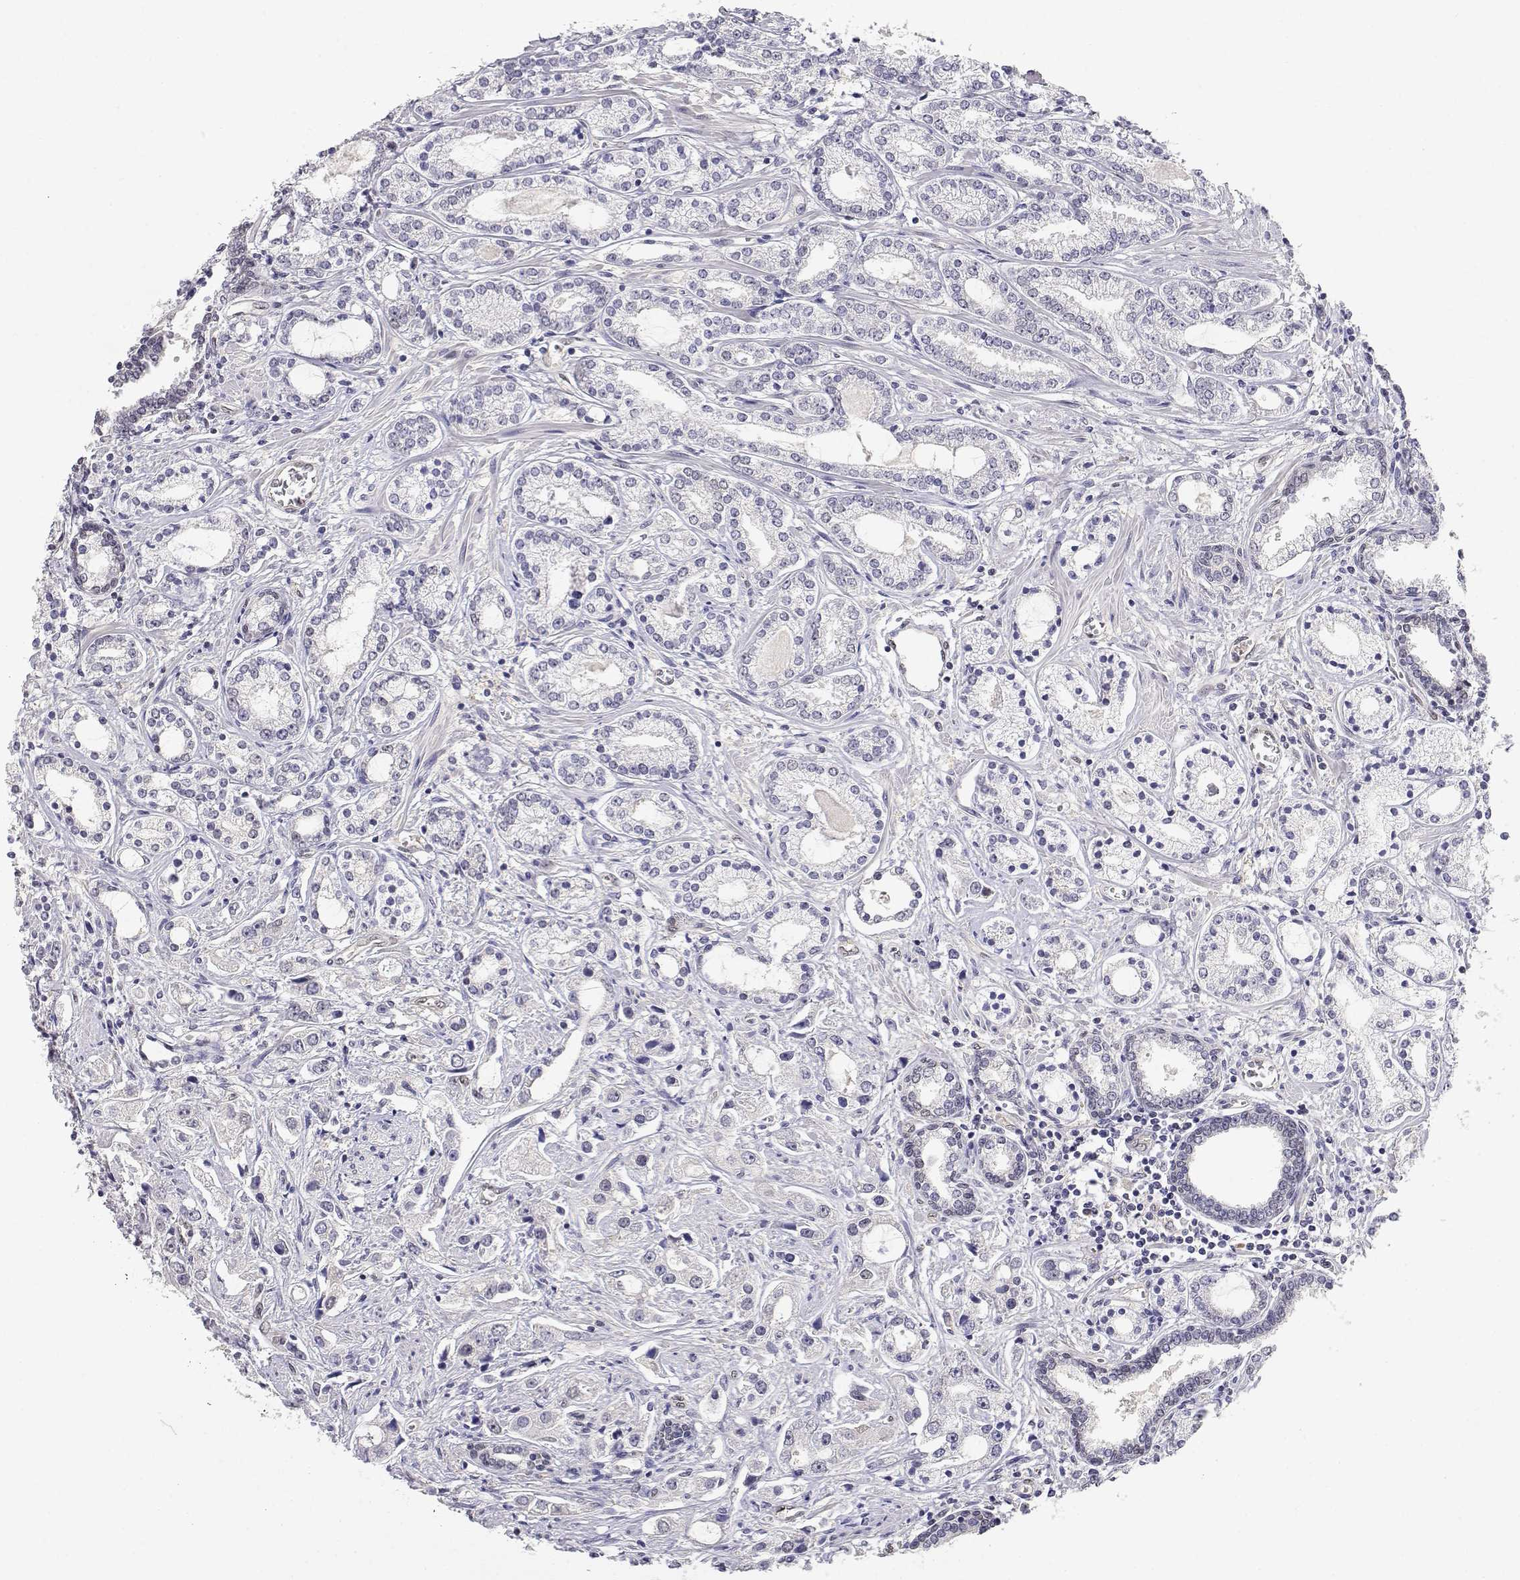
{"staining": {"intensity": "negative", "quantity": "none", "location": "none"}, "tissue": "prostate cancer", "cell_type": "Tumor cells", "image_type": "cancer", "snomed": [{"axis": "morphology", "description": "Adenocarcinoma, Medium grade"}, {"axis": "topography", "description": "Prostate"}], "caption": "This is a photomicrograph of immunohistochemistry (IHC) staining of medium-grade adenocarcinoma (prostate), which shows no positivity in tumor cells.", "gene": "ADA", "patient": {"sex": "male", "age": 57}}